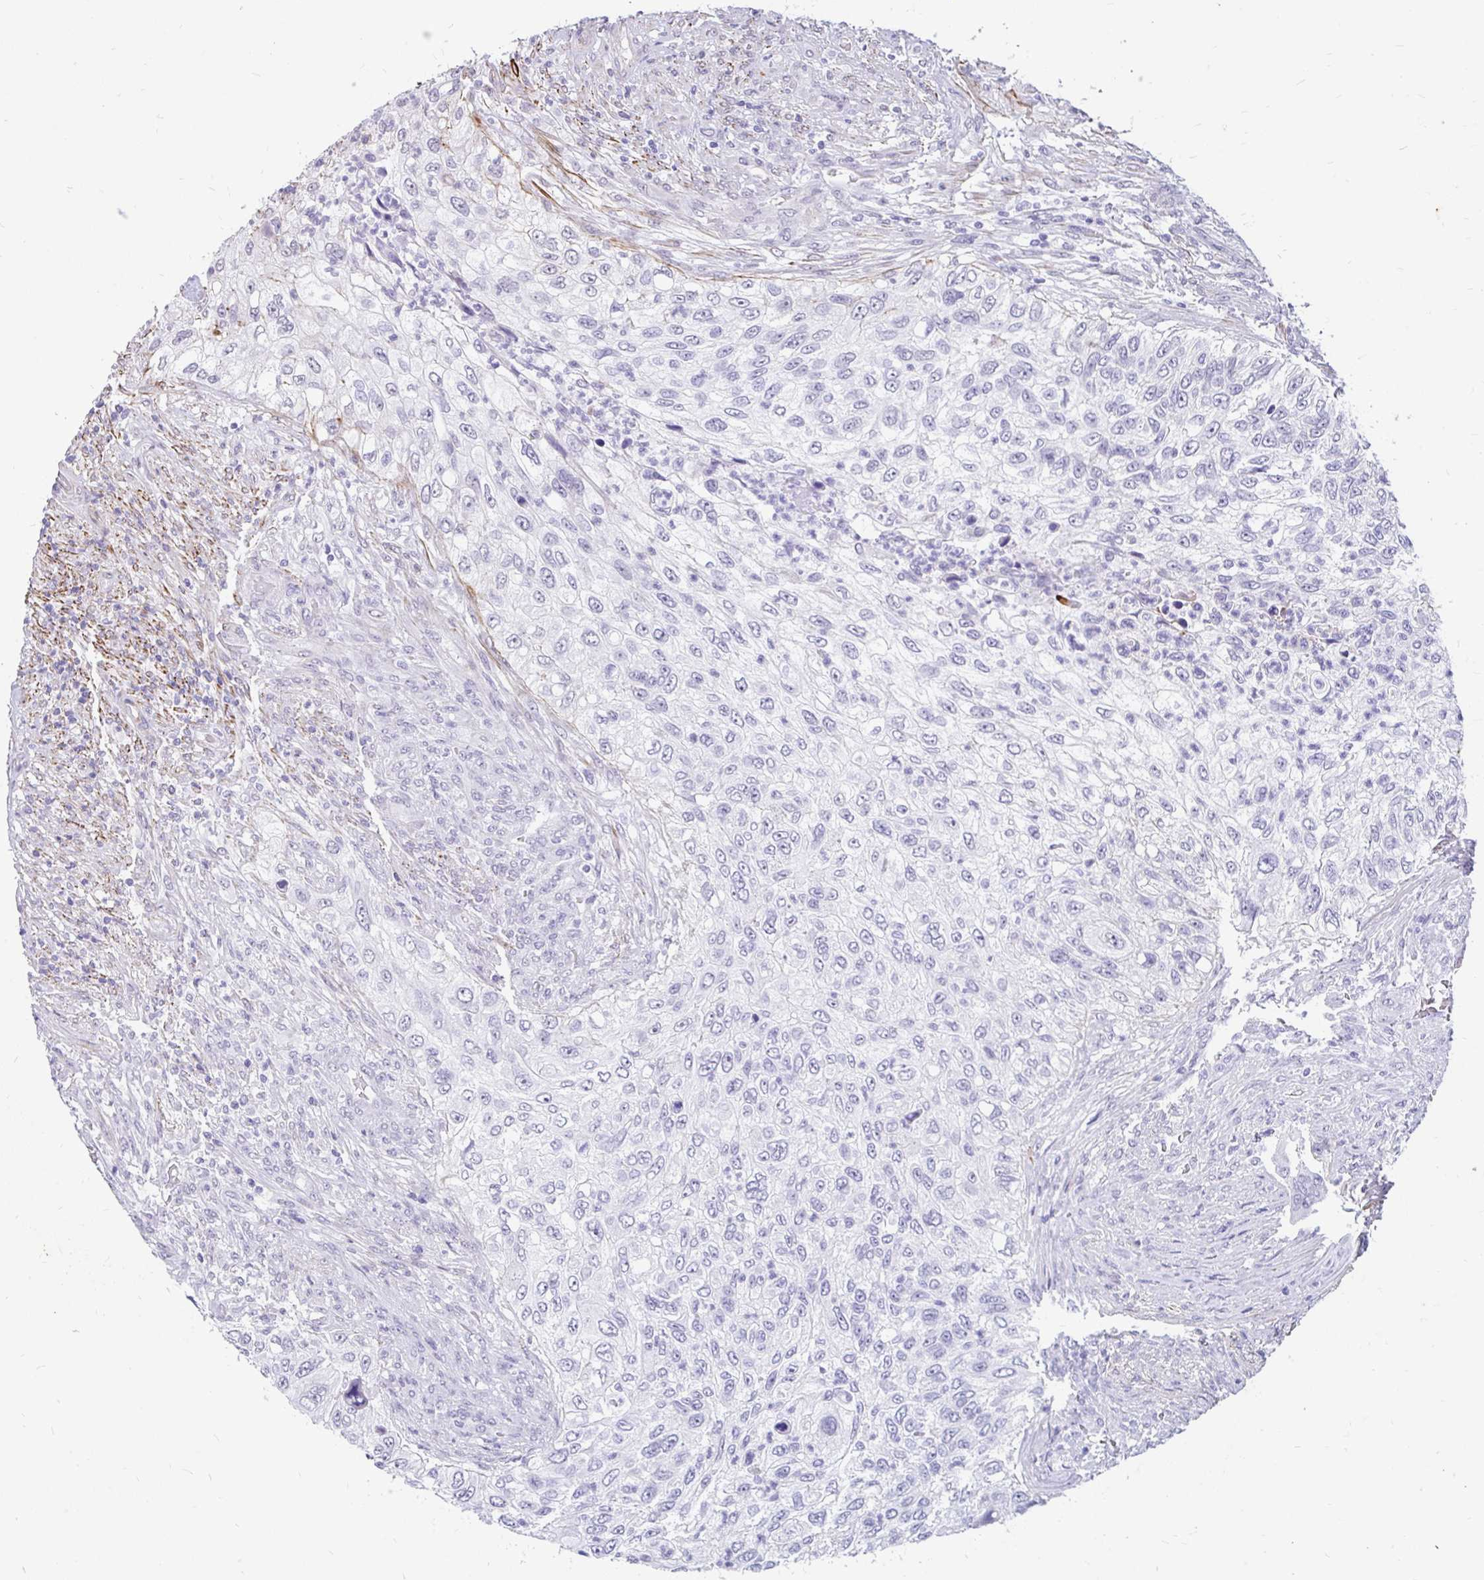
{"staining": {"intensity": "negative", "quantity": "none", "location": "none"}, "tissue": "urothelial cancer", "cell_type": "Tumor cells", "image_type": "cancer", "snomed": [{"axis": "morphology", "description": "Urothelial carcinoma, High grade"}, {"axis": "topography", "description": "Urinary bladder"}], "caption": "Protein analysis of high-grade urothelial carcinoma shows no significant staining in tumor cells.", "gene": "EML5", "patient": {"sex": "female", "age": 60}}